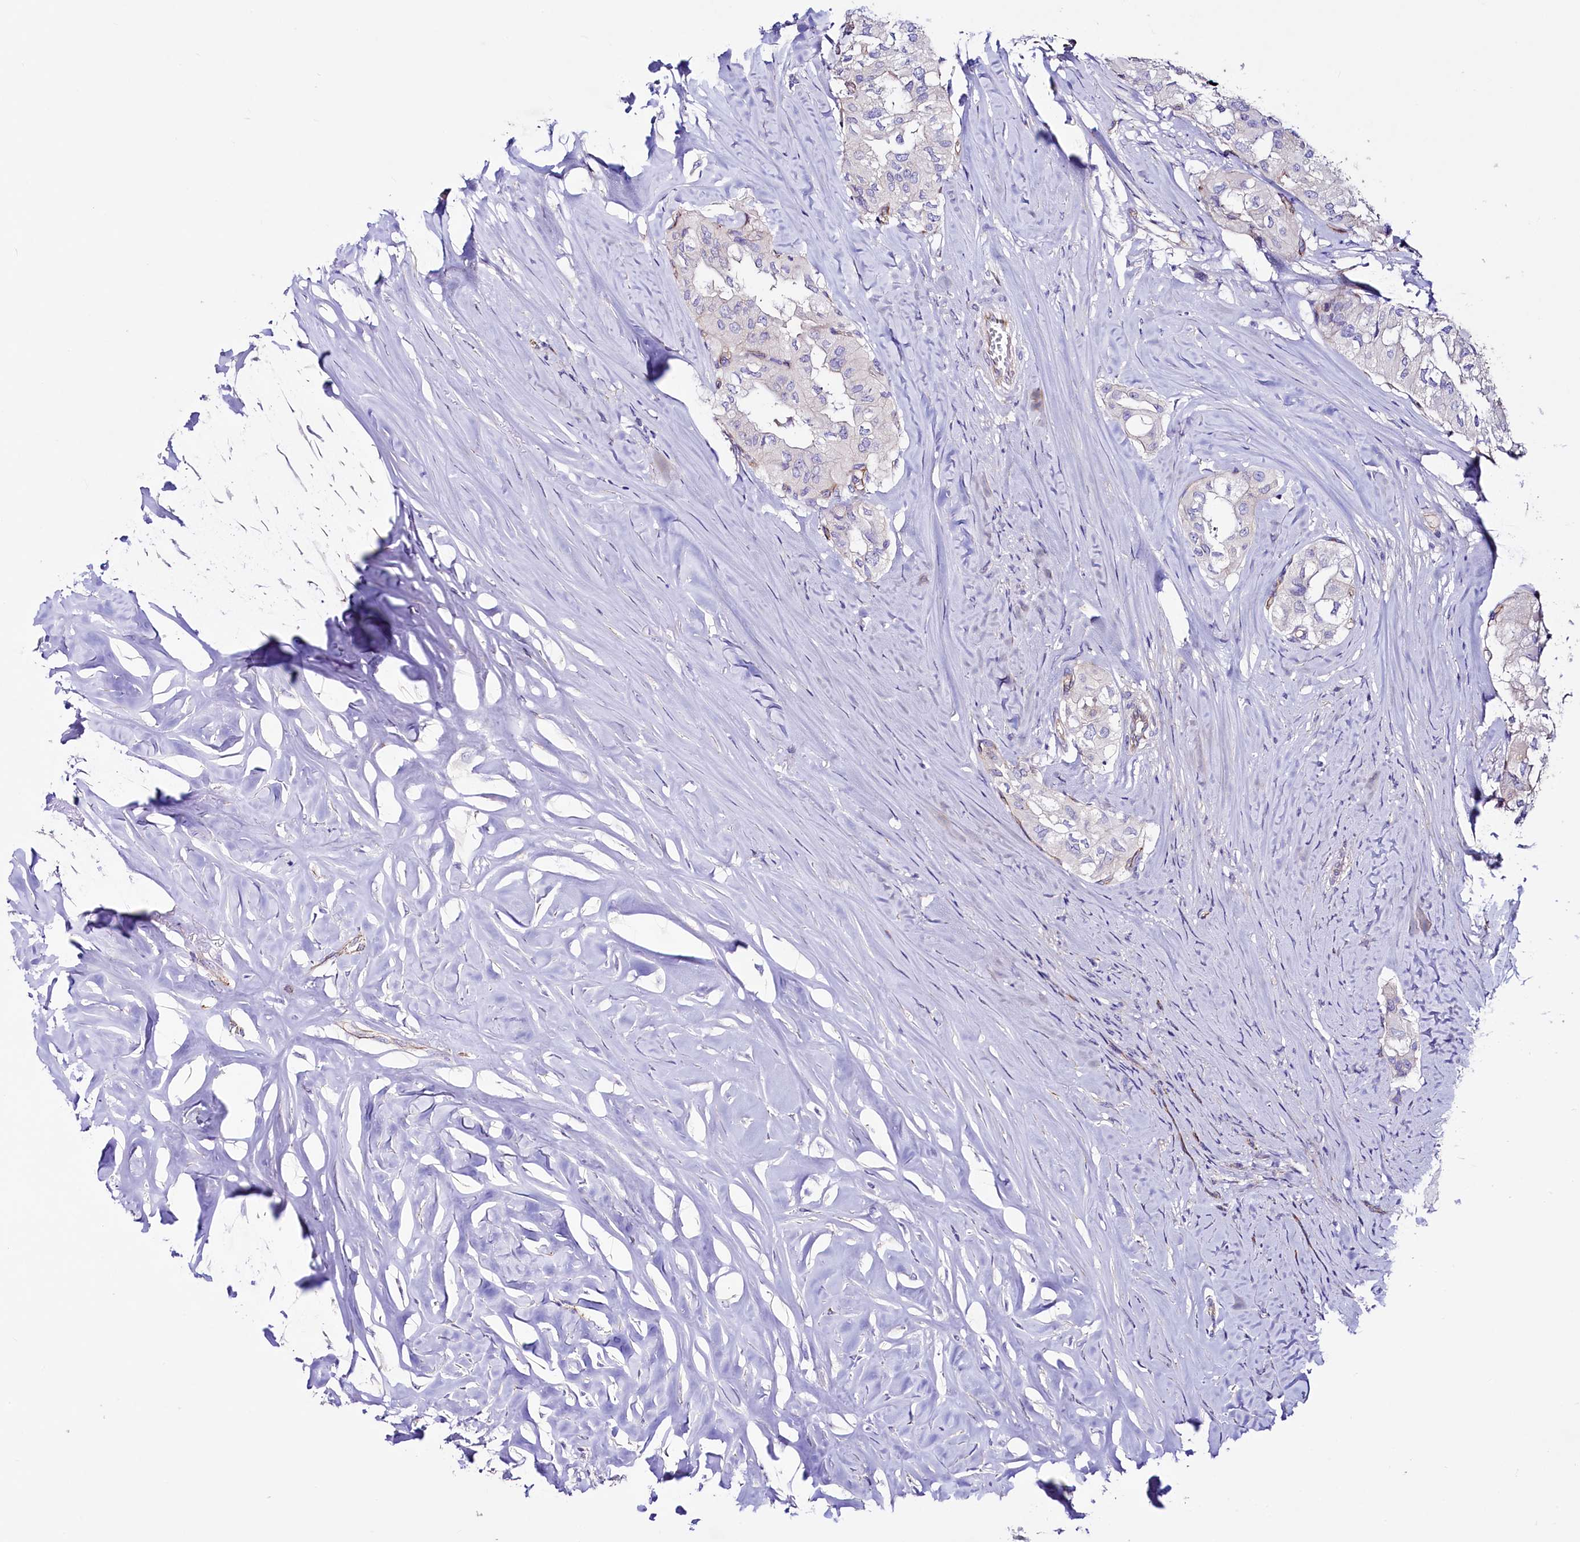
{"staining": {"intensity": "negative", "quantity": "none", "location": "none"}, "tissue": "thyroid cancer", "cell_type": "Tumor cells", "image_type": "cancer", "snomed": [{"axis": "morphology", "description": "Papillary adenocarcinoma, NOS"}, {"axis": "topography", "description": "Thyroid gland"}], "caption": "This is an immunohistochemistry micrograph of human thyroid cancer (papillary adenocarcinoma). There is no positivity in tumor cells.", "gene": "SLF1", "patient": {"sex": "female", "age": 59}}